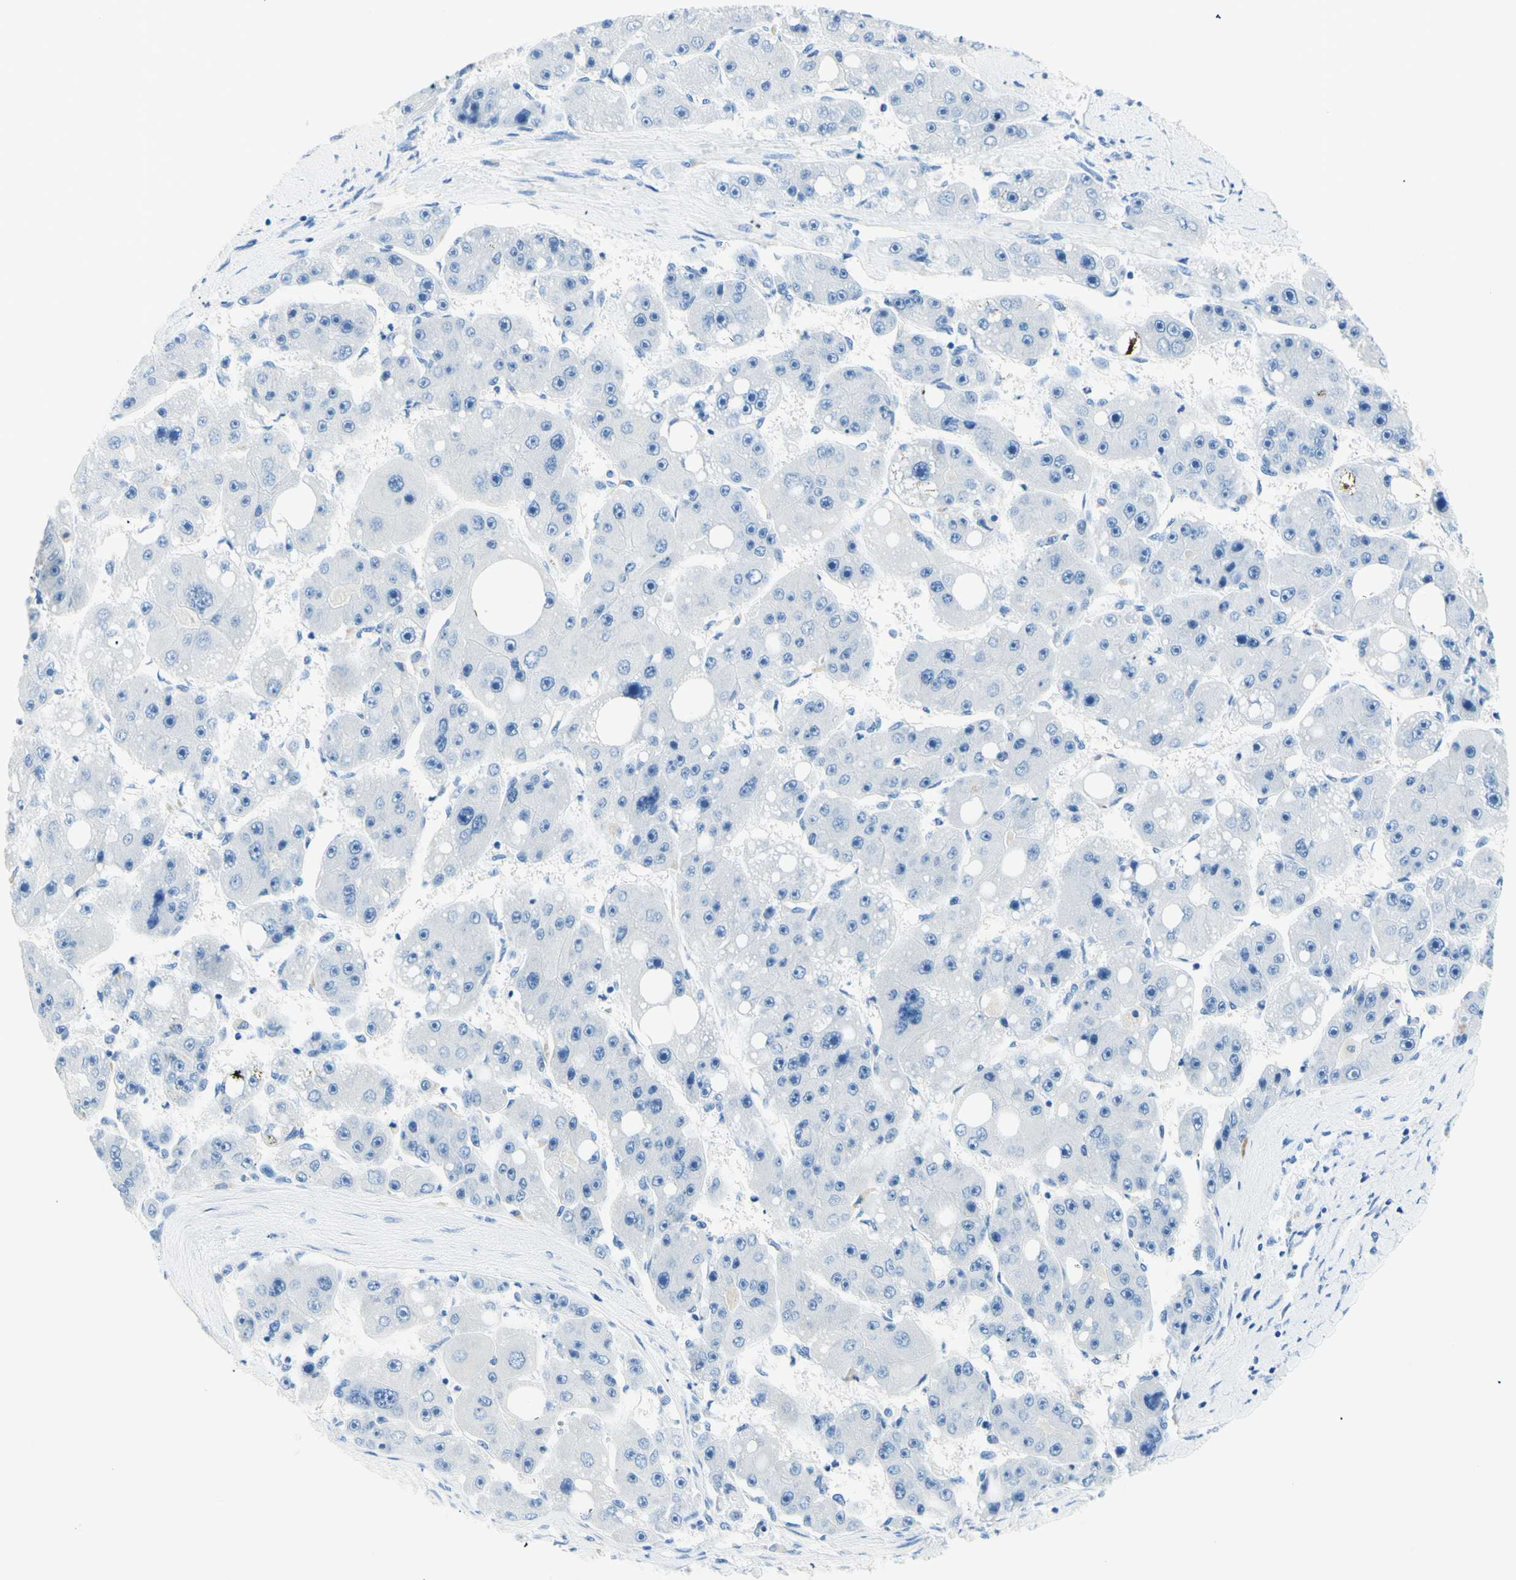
{"staining": {"intensity": "negative", "quantity": "none", "location": "none"}, "tissue": "liver cancer", "cell_type": "Tumor cells", "image_type": "cancer", "snomed": [{"axis": "morphology", "description": "Carcinoma, Hepatocellular, NOS"}, {"axis": "topography", "description": "Liver"}], "caption": "Immunohistochemical staining of liver cancer displays no significant staining in tumor cells.", "gene": "MYH2", "patient": {"sex": "female", "age": 61}}